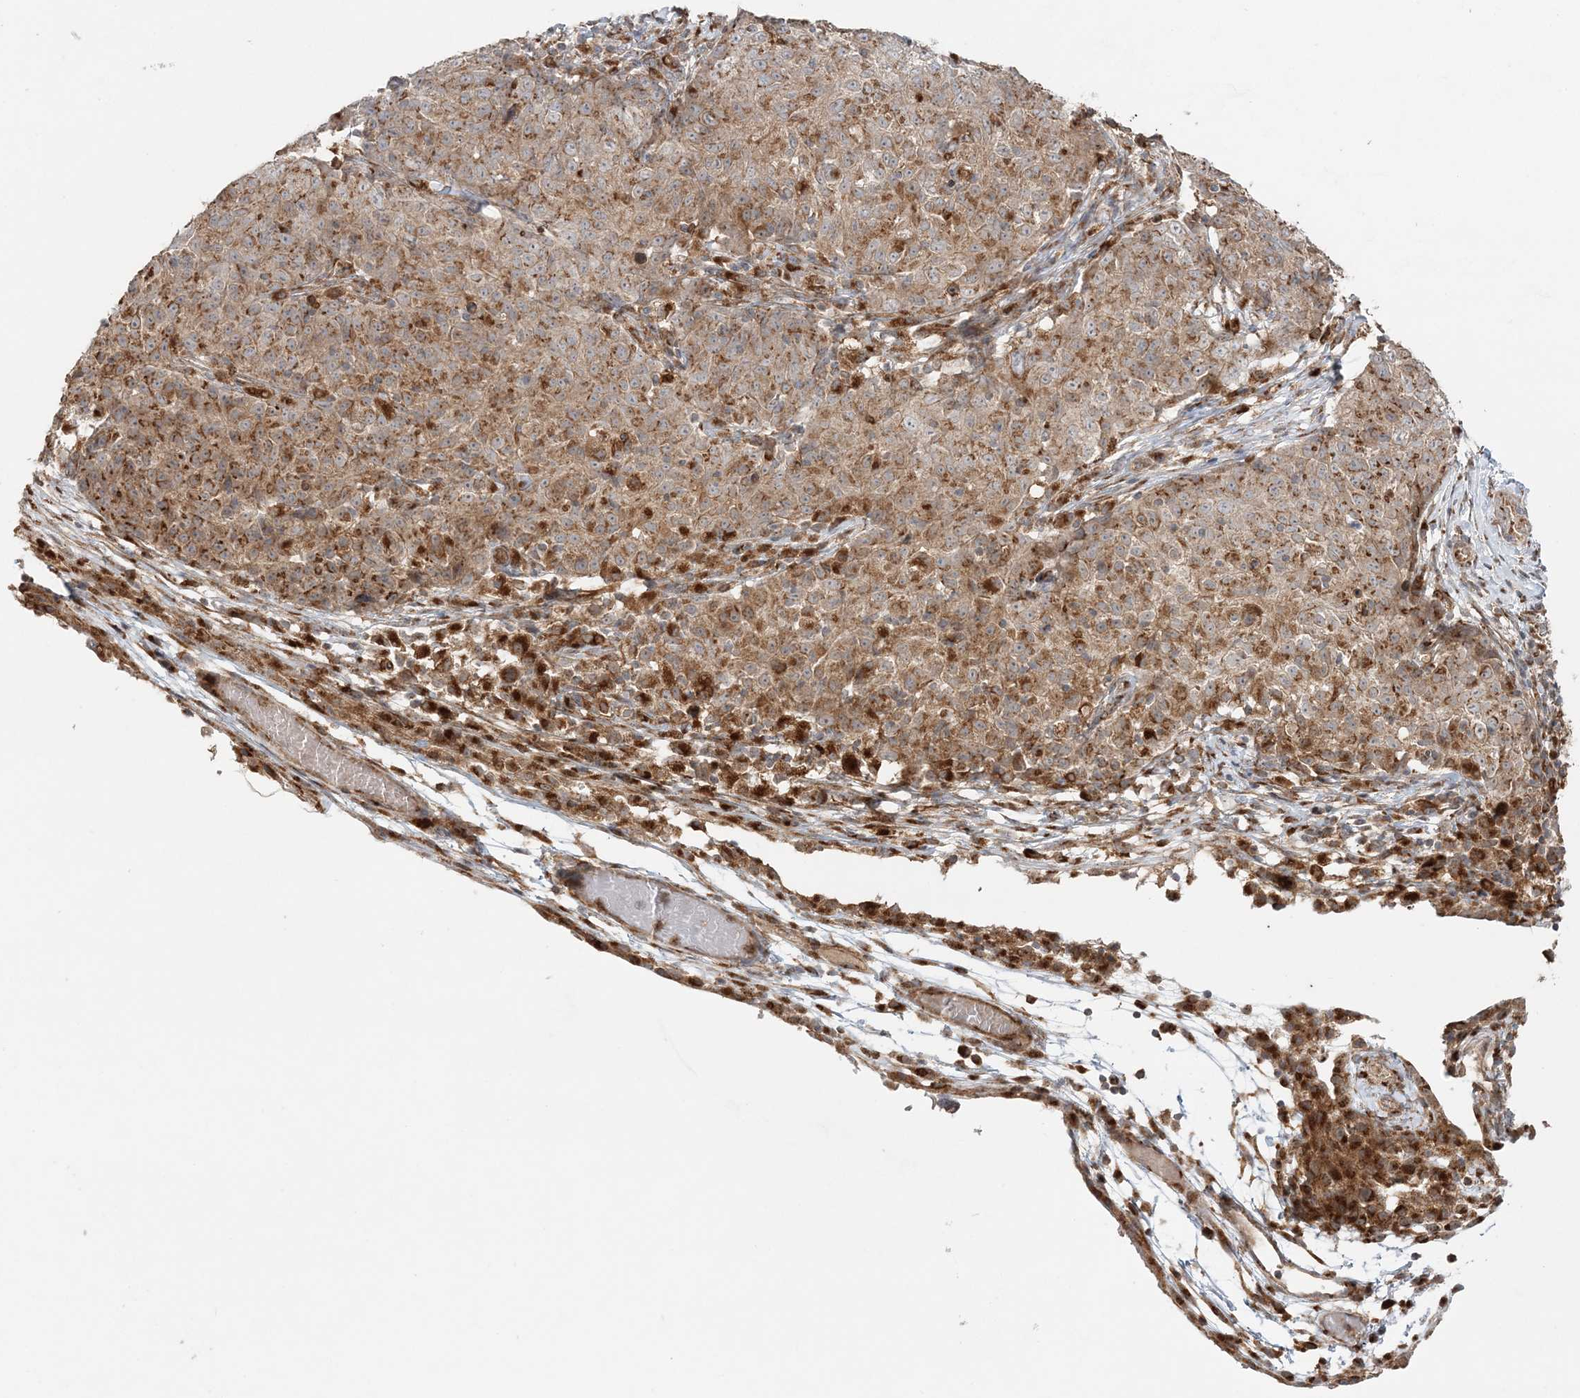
{"staining": {"intensity": "weak", "quantity": ">75%", "location": "cytoplasmic/membranous"}, "tissue": "ovarian cancer", "cell_type": "Tumor cells", "image_type": "cancer", "snomed": [{"axis": "morphology", "description": "Carcinoma, endometroid"}, {"axis": "topography", "description": "Ovary"}], "caption": "Endometroid carcinoma (ovarian) stained with DAB IHC demonstrates low levels of weak cytoplasmic/membranous positivity in approximately >75% of tumor cells.", "gene": "ABCC3", "patient": {"sex": "female", "age": 42}}